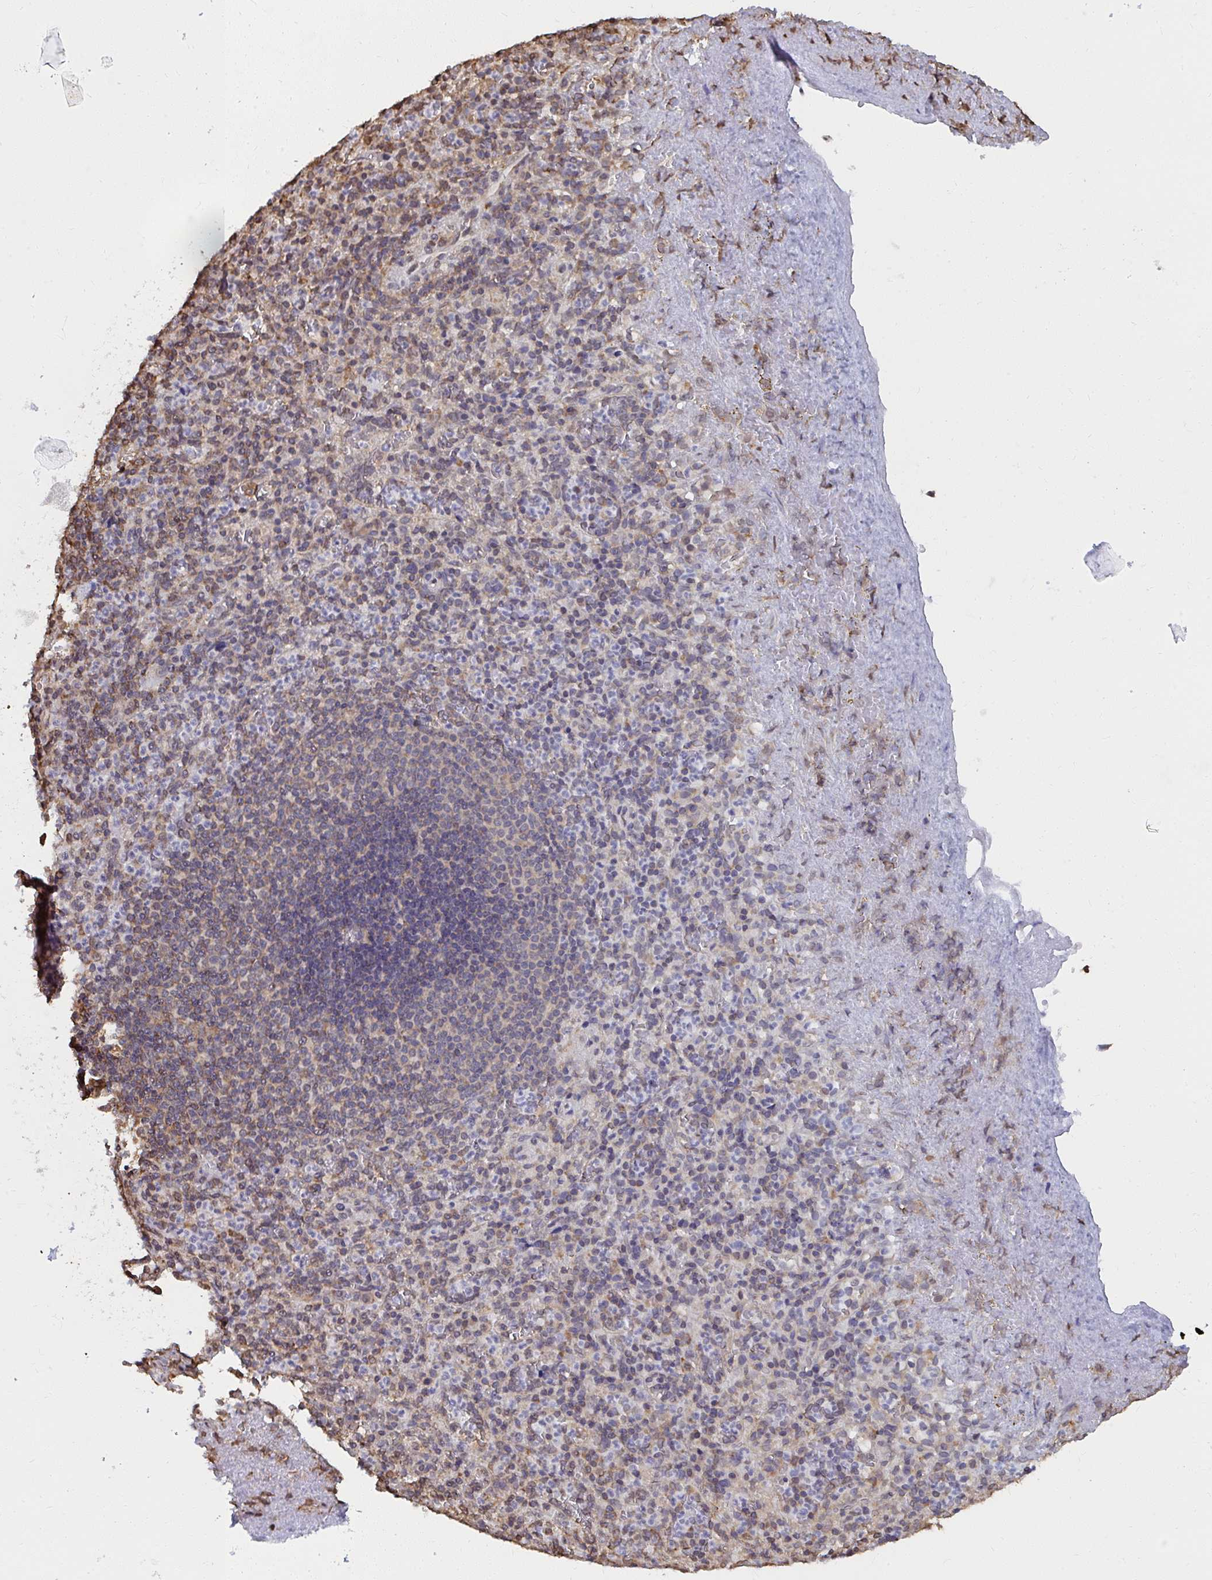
{"staining": {"intensity": "weak", "quantity": "25%-75%", "location": "cytoplasmic/membranous"}, "tissue": "spleen", "cell_type": "Cells in red pulp", "image_type": "normal", "snomed": [{"axis": "morphology", "description": "Normal tissue, NOS"}, {"axis": "topography", "description": "Spleen"}], "caption": "A histopathology image of spleen stained for a protein displays weak cytoplasmic/membranous brown staining in cells in red pulp.", "gene": "SYNCRIP", "patient": {"sex": "female", "age": 74}}